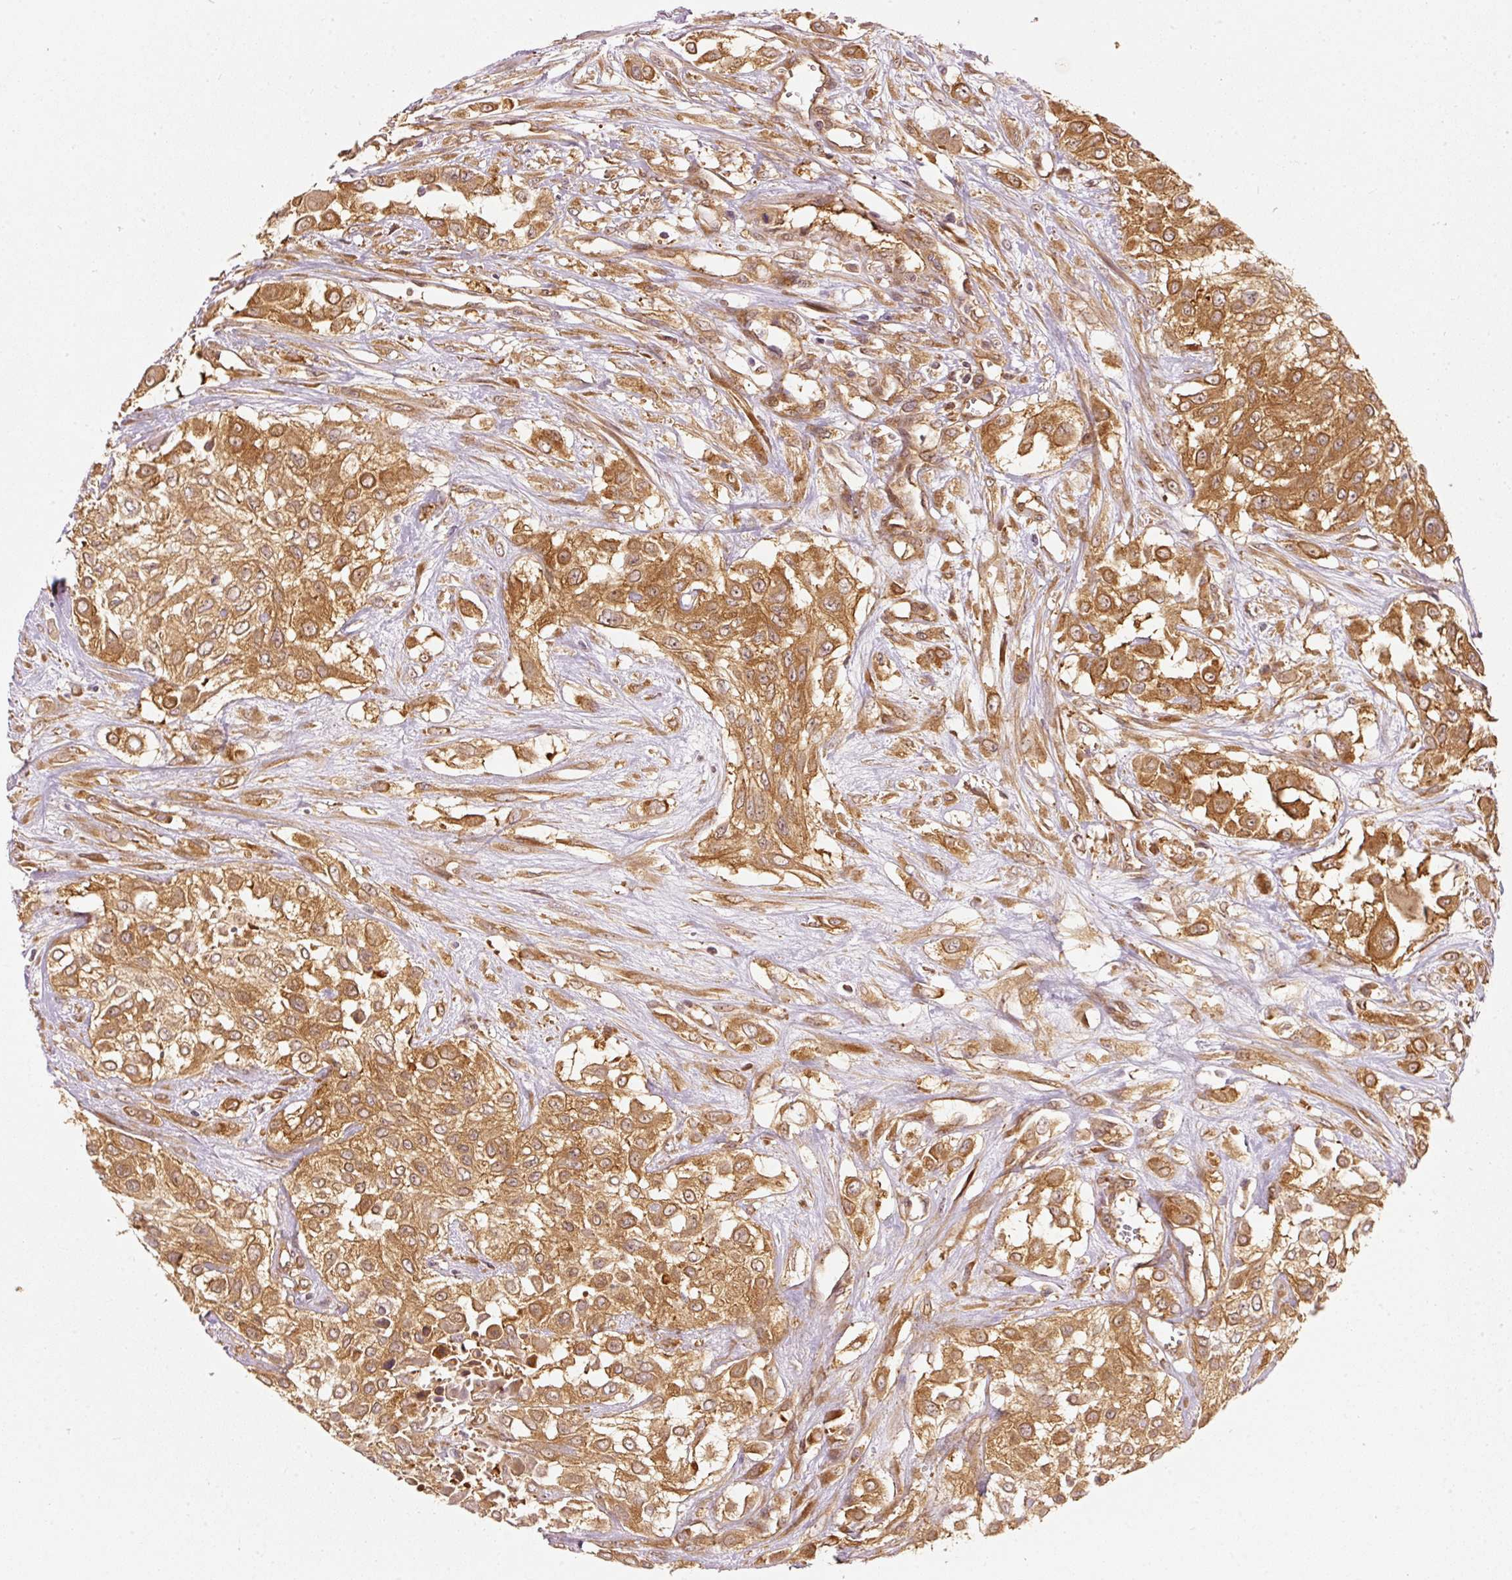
{"staining": {"intensity": "moderate", "quantity": ">75%", "location": "cytoplasmic/membranous"}, "tissue": "urothelial cancer", "cell_type": "Tumor cells", "image_type": "cancer", "snomed": [{"axis": "morphology", "description": "Urothelial carcinoma, High grade"}, {"axis": "topography", "description": "Urinary bladder"}], "caption": "High-grade urothelial carcinoma stained for a protein shows moderate cytoplasmic/membranous positivity in tumor cells.", "gene": "EIF3B", "patient": {"sex": "male", "age": 57}}